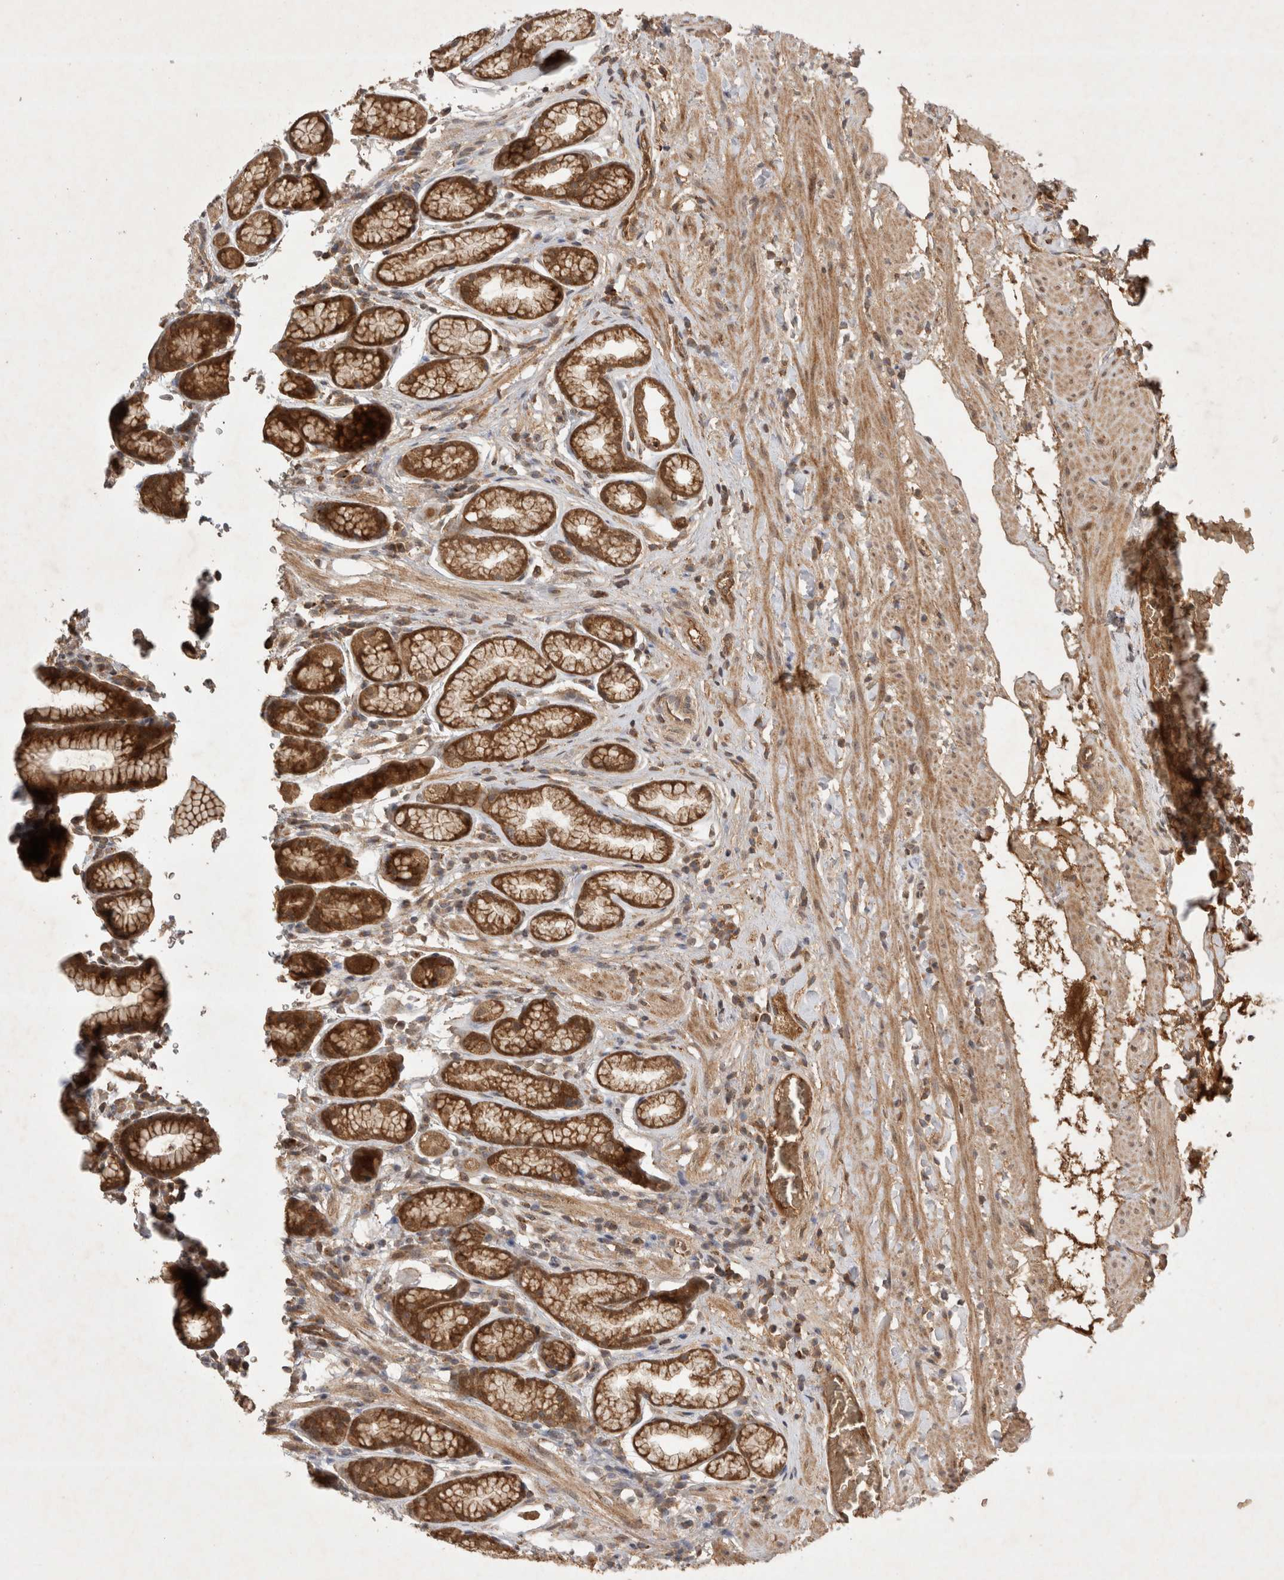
{"staining": {"intensity": "moderate", "quantity": ">75%", "location": "cytoplasmic/membranous"}, "tissue": "stomach", "cell_type": "Glandular cells", "image_type": "normal", "snomed": [{"axis": "morphology", "description": "Normal tissue, NOS"}, {"axis": "topography", "description": "Stomach"}], "caption": "This is a histology image of immunohistochemistry staining of unremarkable stomach, which shows moderate expression in the cytoplasmic/membranous of glandular cells.", "gene": "FAM221A", "patient": {"sex": "male", "age": 42}}